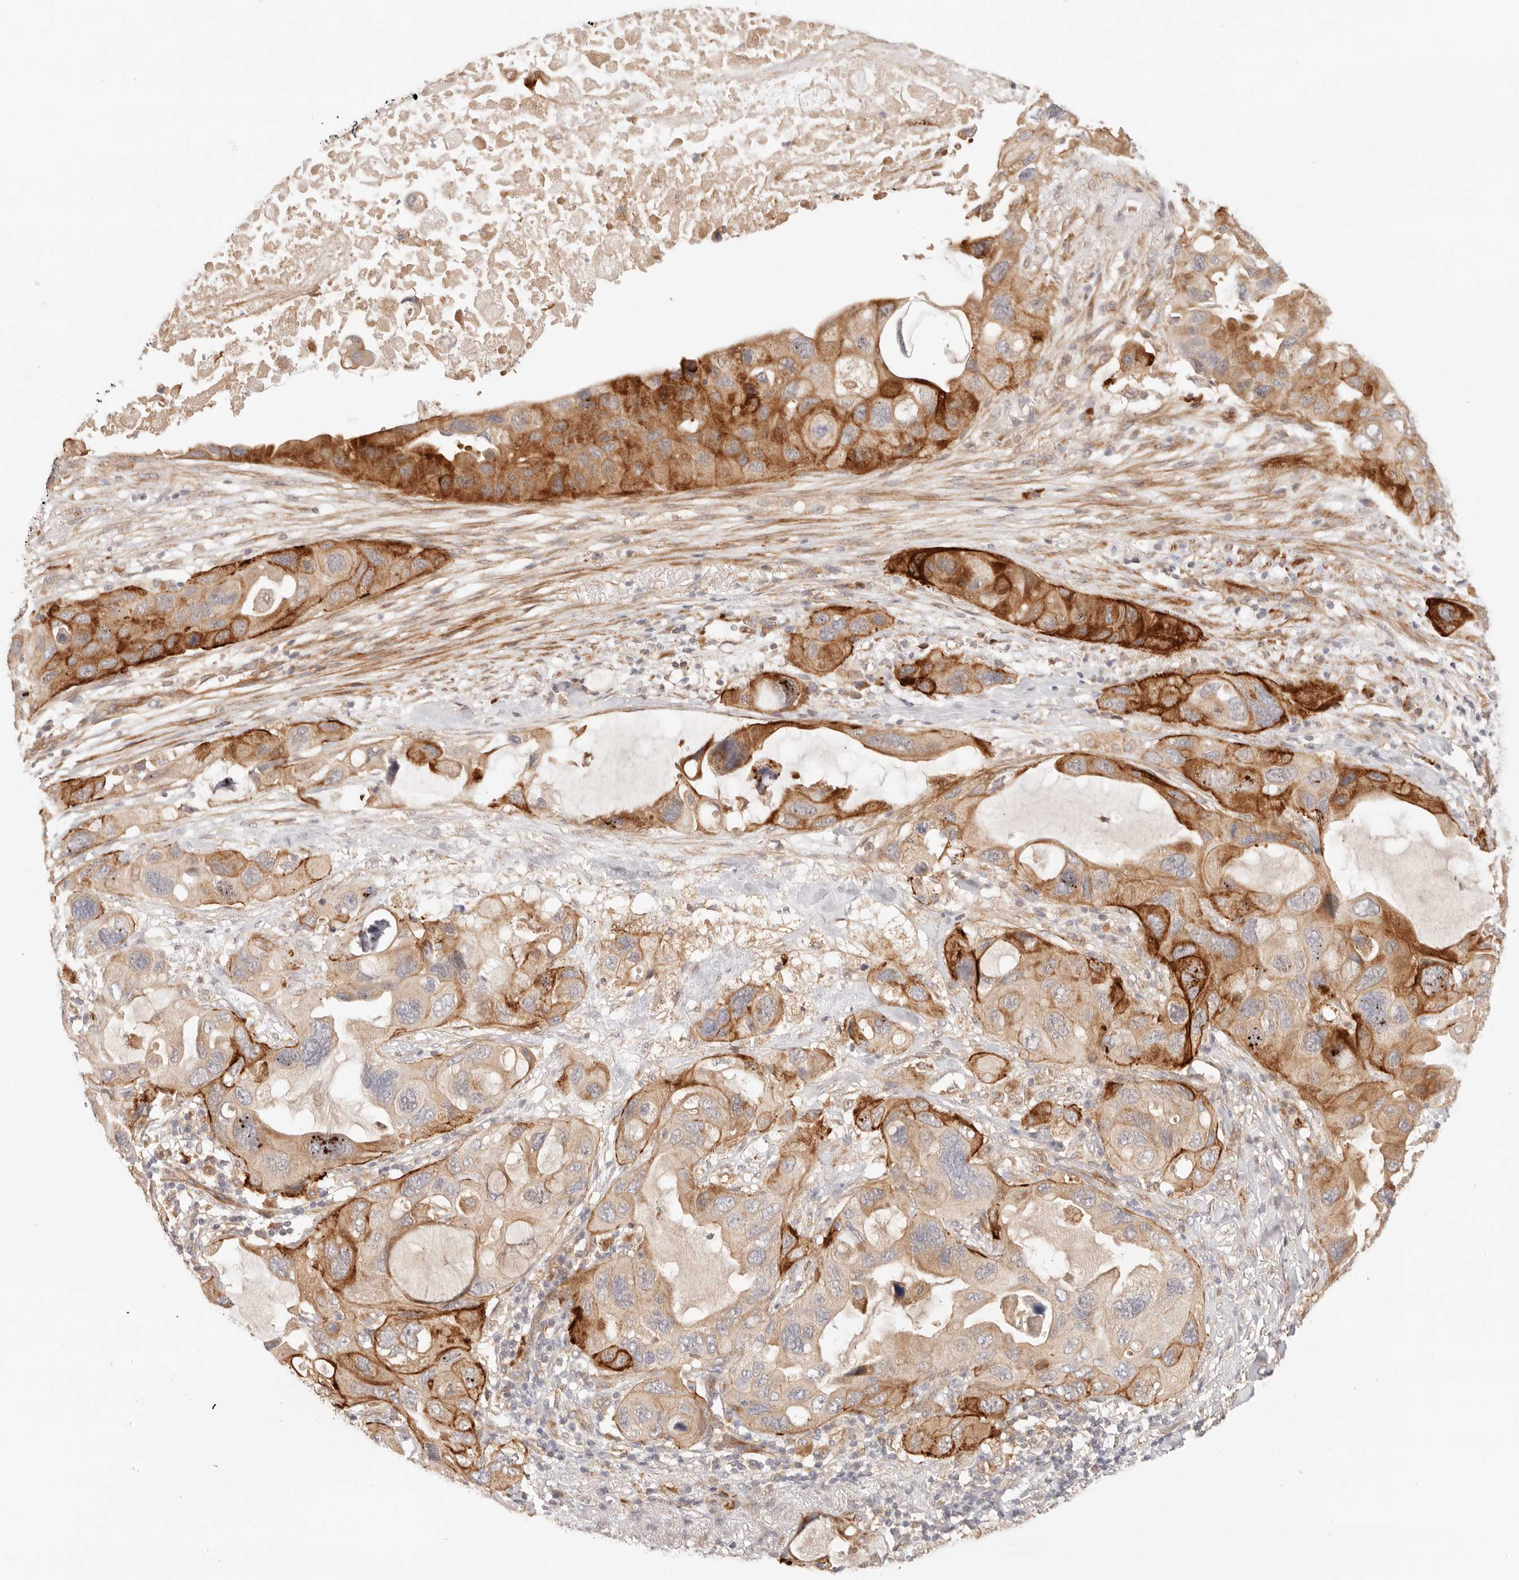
{"staining": {"intensity": "strong", "quantity": "25%-75%", "location": "cytoplasmic/membranous"}, "tissue": "lung cancer", "cell_type": "Tumor cells", "image_type": "cancer", "snomed": [{"axis": "morphology", "description": "Squamous cell carcinoma, NOS"}, {"axis": "topography", "description": "Lung"}], "caption": "About 25%-75% of tumor cells in human lung cancer (squamous cell carcinoma) reveal strong cytoplasmic/membranous protein staining as visualized by brown immunohistochemical staining.", "gene": "IL1R2", "patient": {"sex": "female", "age": 73}}